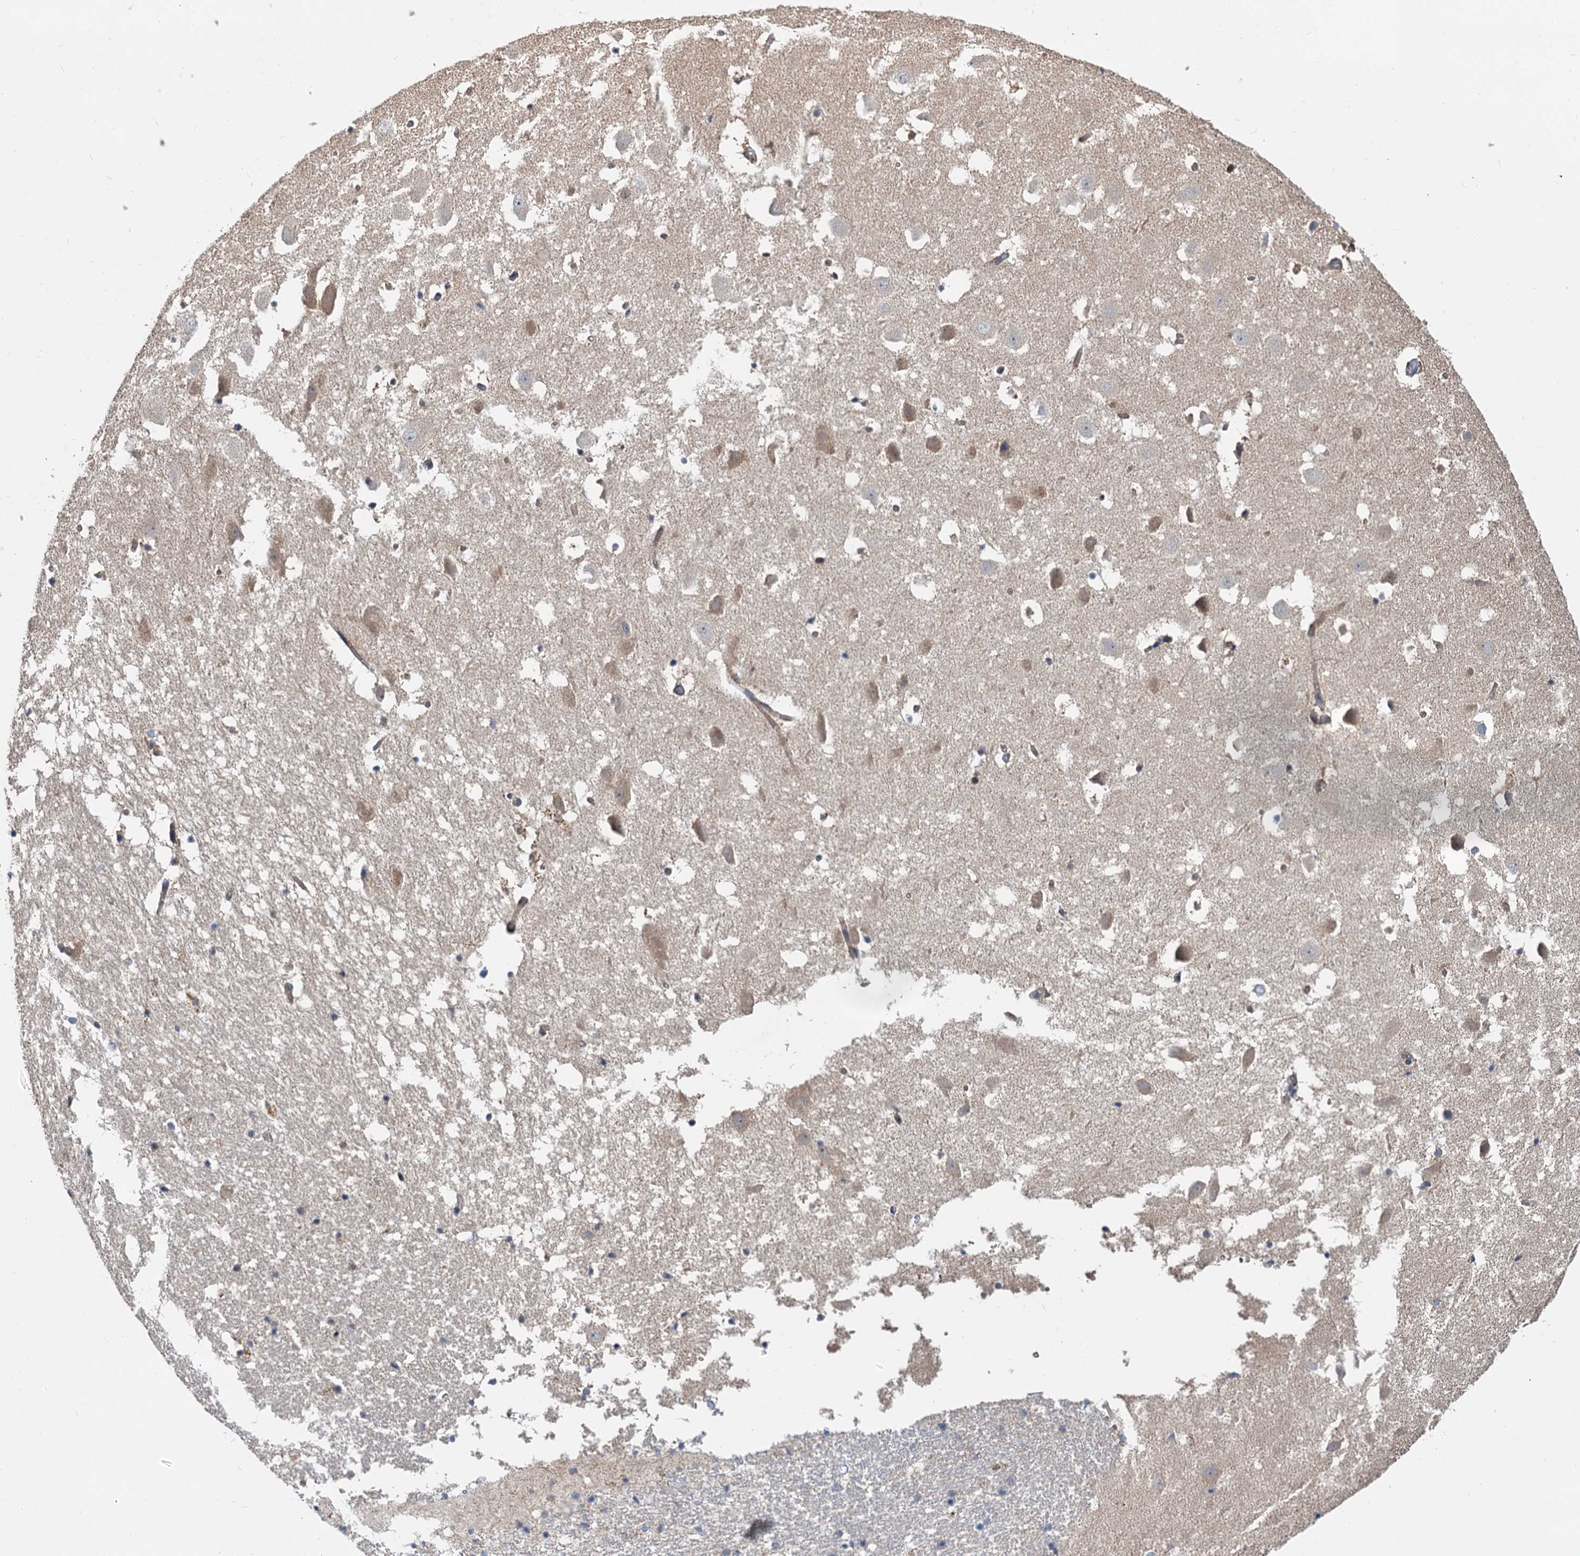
{"staining": {"intensity": "negative", "quantity": "none", "location": "none"}, "tissue": "hippocampus", "cell_type": "Glial cells", "image_type": "normal", "snomed": [{"axis": "morphology", "description": "Normal tissue, NOS"}, {"axis": "topography", "description": "Hippocampus"}], "caption": "This micrograph is of normal hippocampus stained with IHC to label a protein in brown with the nuclei are counter-stained blue. There is no staining in glial cells.", "gene": "ALKBH7", "patient": {"sex": "female", "age": 52}}